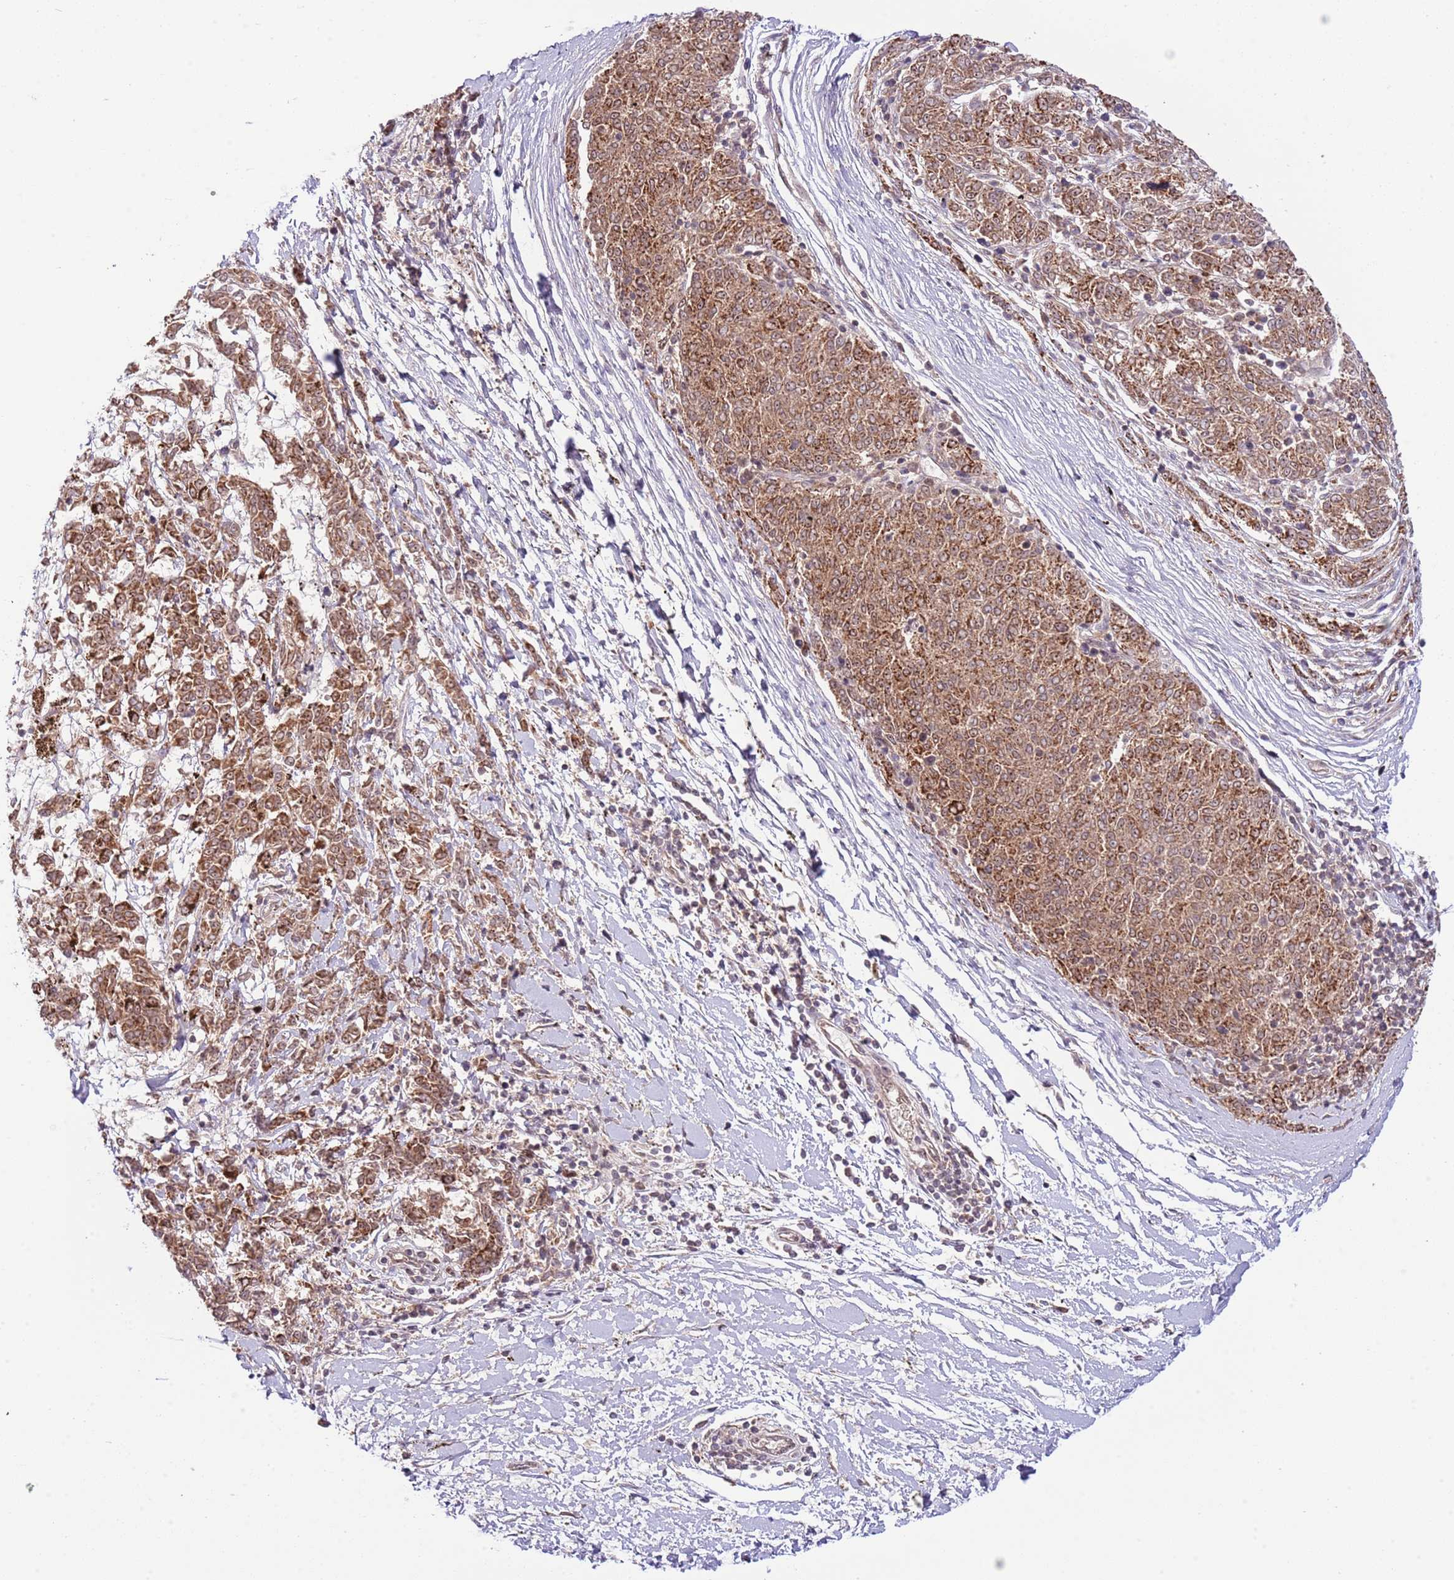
{"staining": {"intensity": "moderate", "quantity": ">75%", "location": "cytoplasmic/membranous"}, "tissue": "melanoma", "cell_type": "Tumor cells", "image_type": "cancer", "snomed": [{"axis": "morphology", "description": "Malignant melanoma, NOS"}, {"axis": "topography", "description": "Skin"}], "caption": "Moderate cytoplasmic/membranous protein positivity is identified in approximately >75% of tumor cells in malignant melanoma. (Brightfield microscopy of DAB IHC at high magnification).", "gene": "CHD1", "patient": {"sex": "female", "age": 72}}